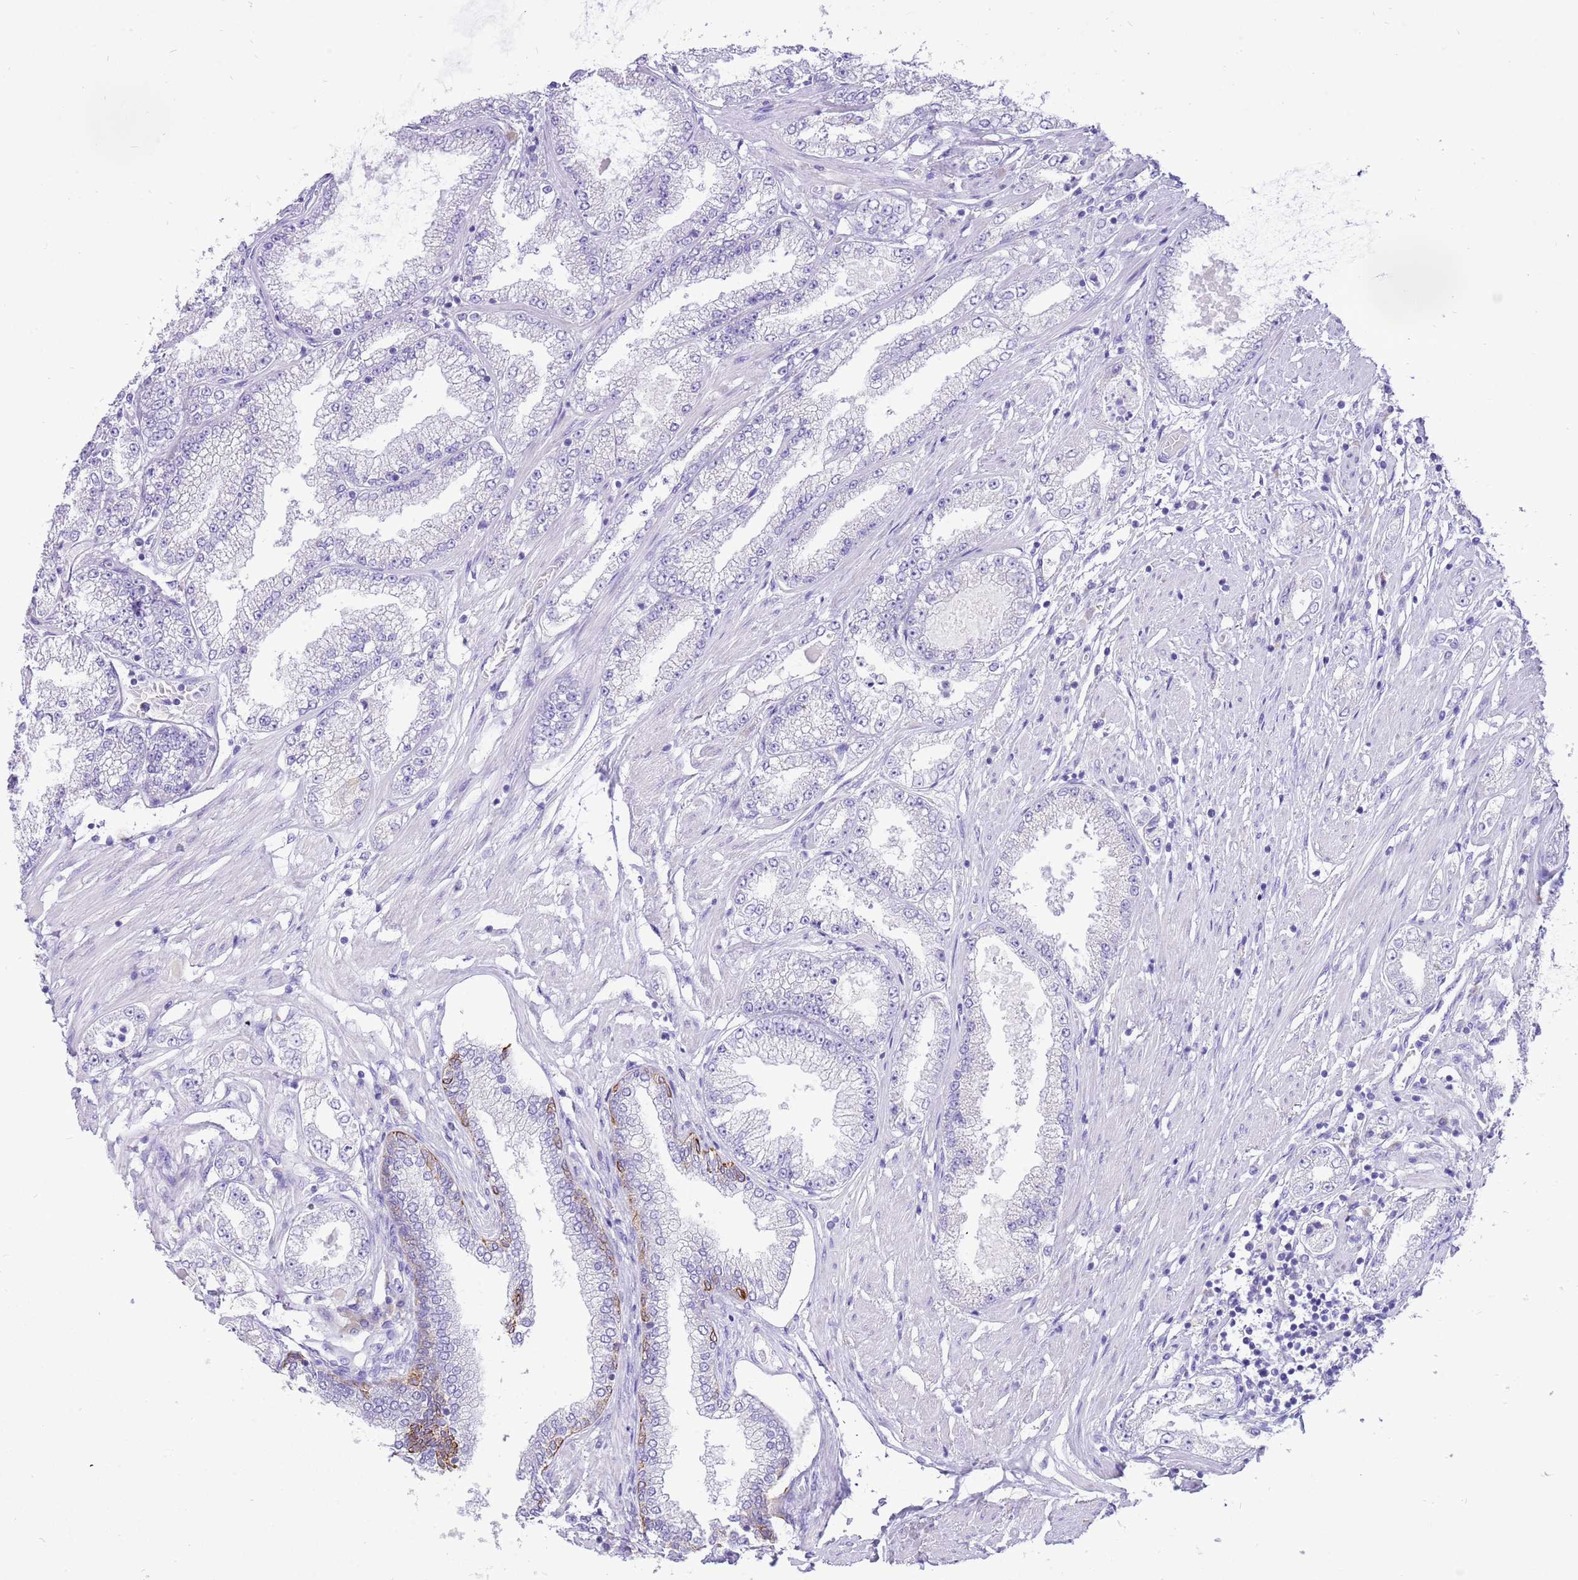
{"staining": {"intensity": "negative", "quantity": "none", "location": "none"}, "tissue": "prostate cancer", "cell_type": "Tumor cells", "image_type": "cancer", "snomed": [{"axis": "morphology", "description": "Adenocarcinoma, High grade"}, {"axis": "topography", "description": "Prostate"}], "caption": "The image exhibits no significant staining in tumor cells of prostate cancer (adenocarcinoma (high-grade)).", "gene": "R3HDM4", "patient": {"sex": "male", "age": 69}}